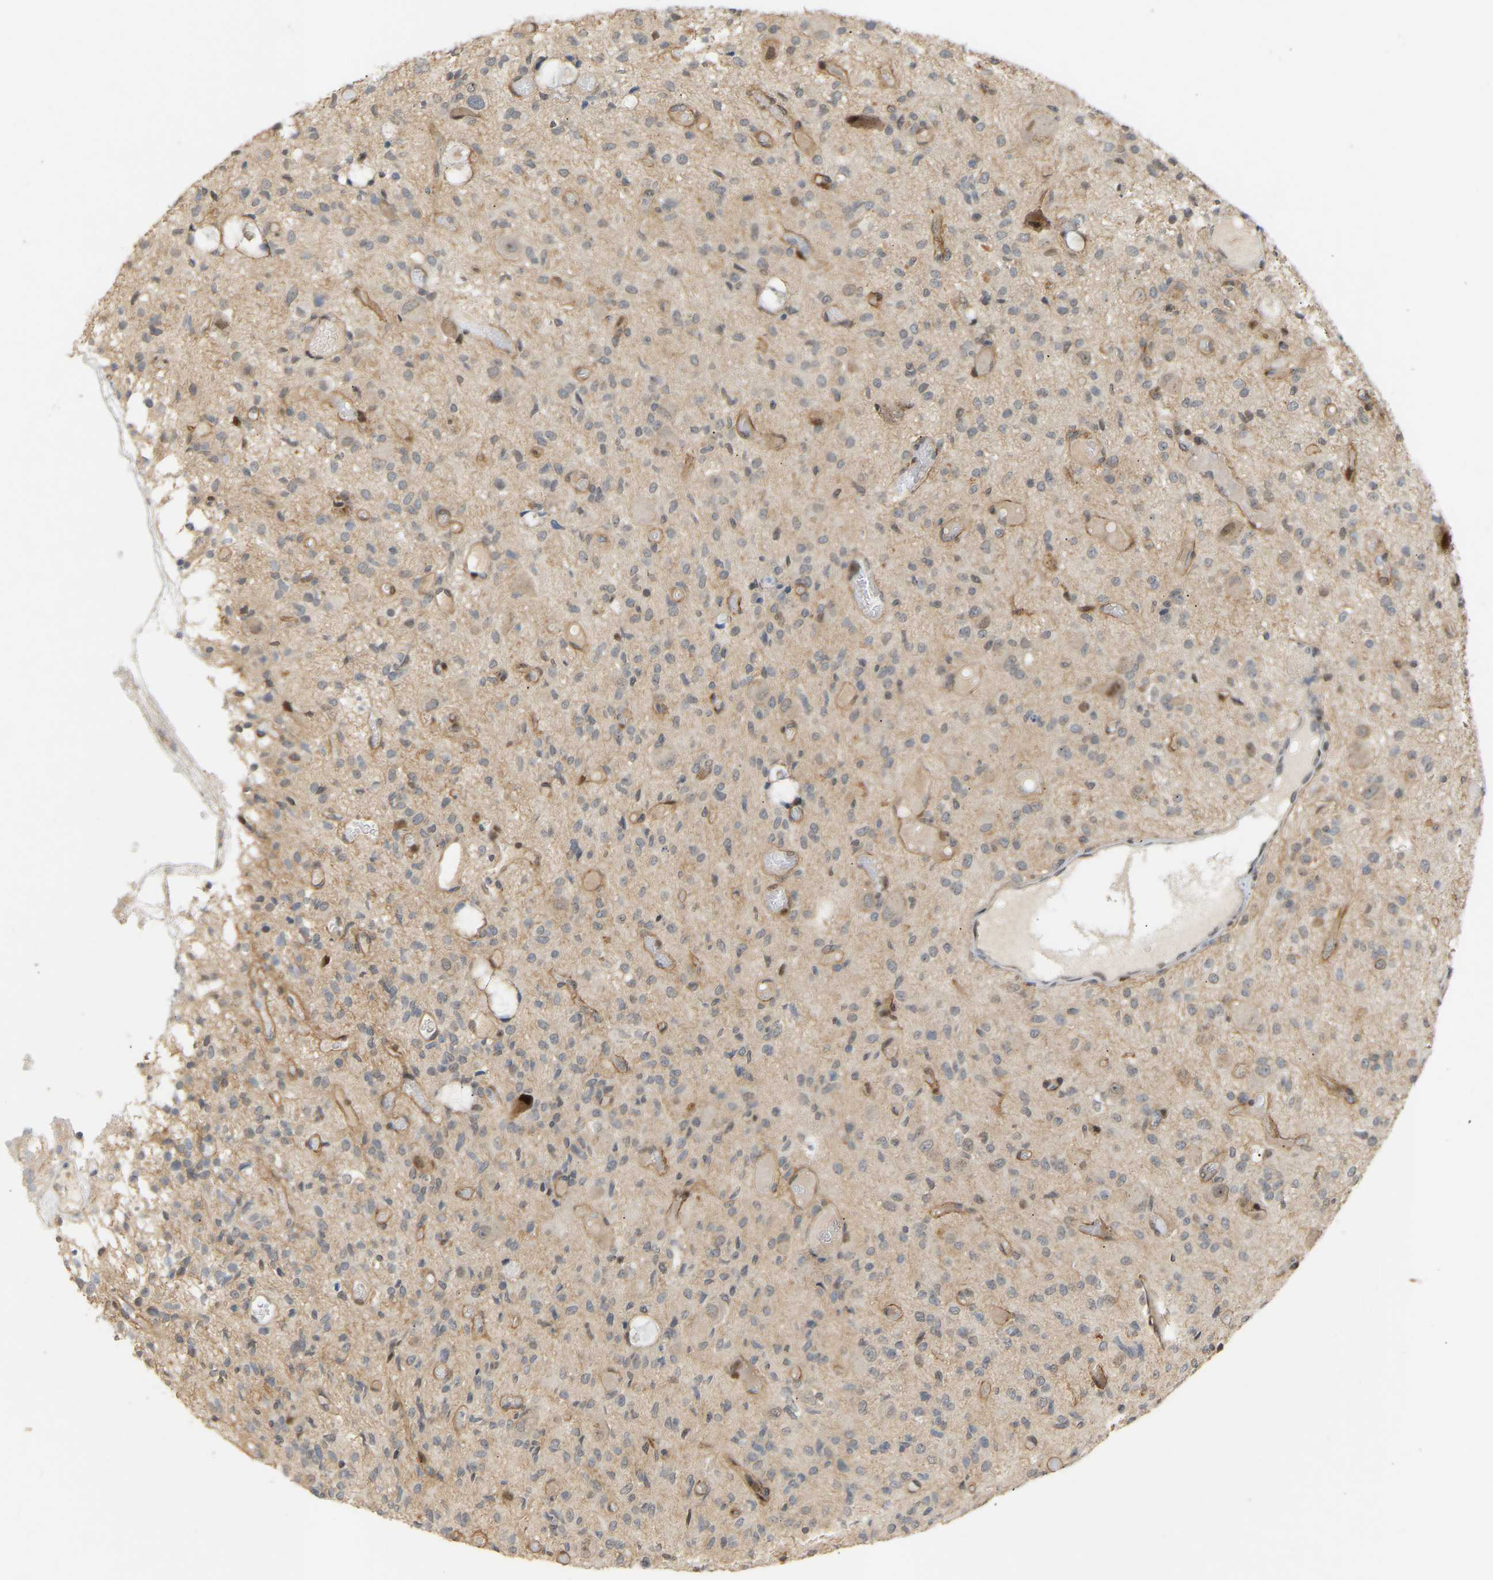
{"staining": {"intensity": "weak", "quantity": "<25%", "location": "cytoplasmic/membranous"}, "tissue": "glioma", "cell_type": "Tumor cells", "image_type": "cancer", "snomed": [{"axis": "morphology", "description": "Glioma, malignant, High grade"}, {"axis": "topography", "description": "Brain"}], "caption": "An immunohistochemistry histopathology image of malignant glioma (high-grade) is shown. There is no staining in tumor cells of malignant glioma (high-grade).", "gene": "PTPN4", "patient": {"sex": "female", "age": 59}}